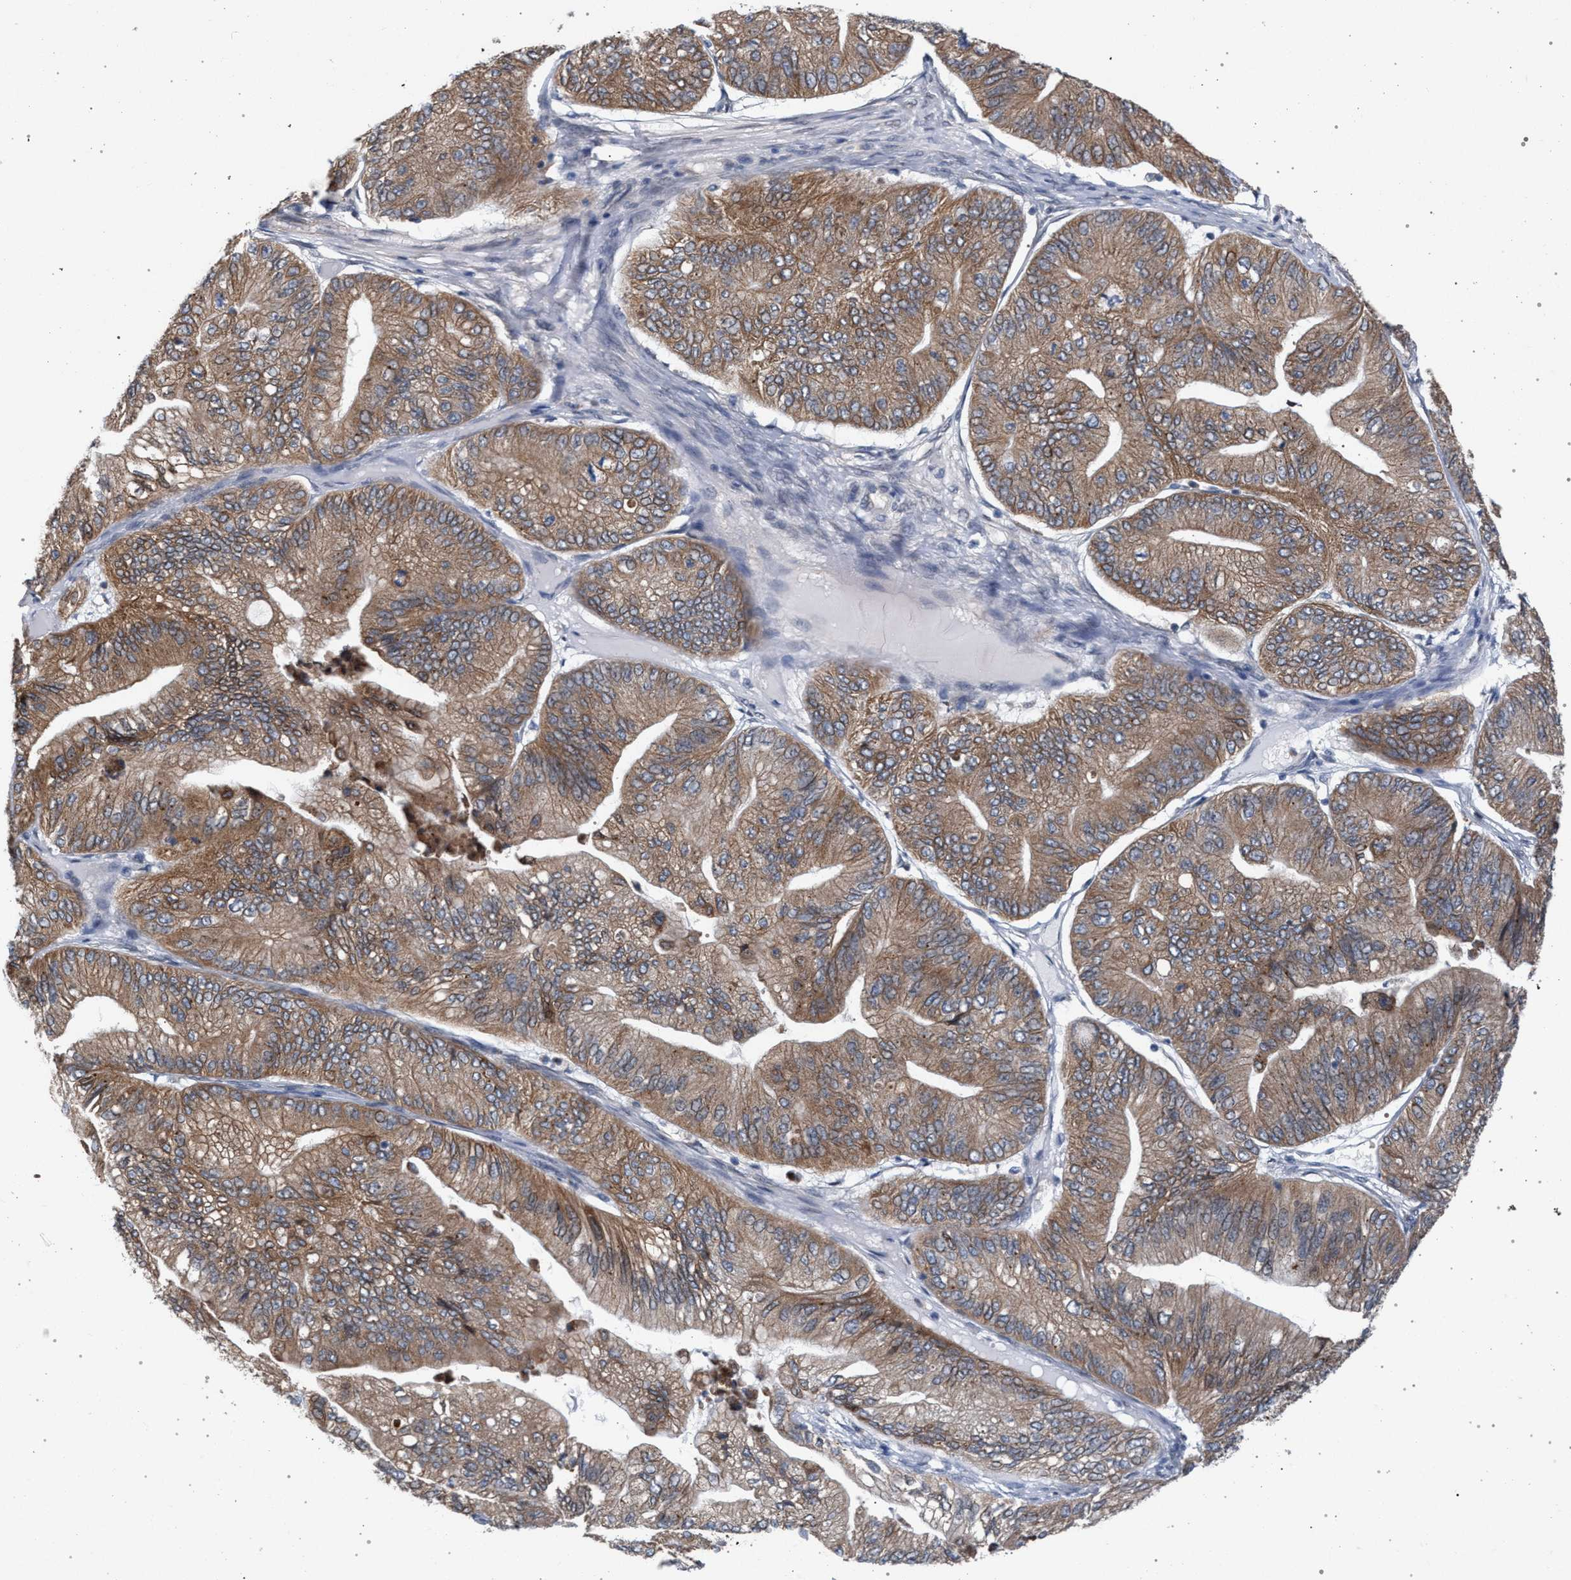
{"staining": {"intensity": "moderate", "quantity": ">75%", "location": "cytoplasmic/membranous"}, "tissue": "ovarian cancer", "cell_type": "Tumor cells", "image_type": "cancer", "snomed": [{"axis": "morphology", "description": "Cystadenocarcinoma, mucinous, NOS"}, {"axis": "topography", "description": "Ovary"}], "caption": "IHC of ovarian cancer (mucinous cystadenocarcinoma) shows medium levels of moderate cytoplasmic/membranous positivity in approximately >75% of tumor cells. Immunohistochemistry stains the protein of interest in brown and the nuclei are stained blue.", "gene": "ARPC5L", "patient": {"sex": "female", "age": 61}}